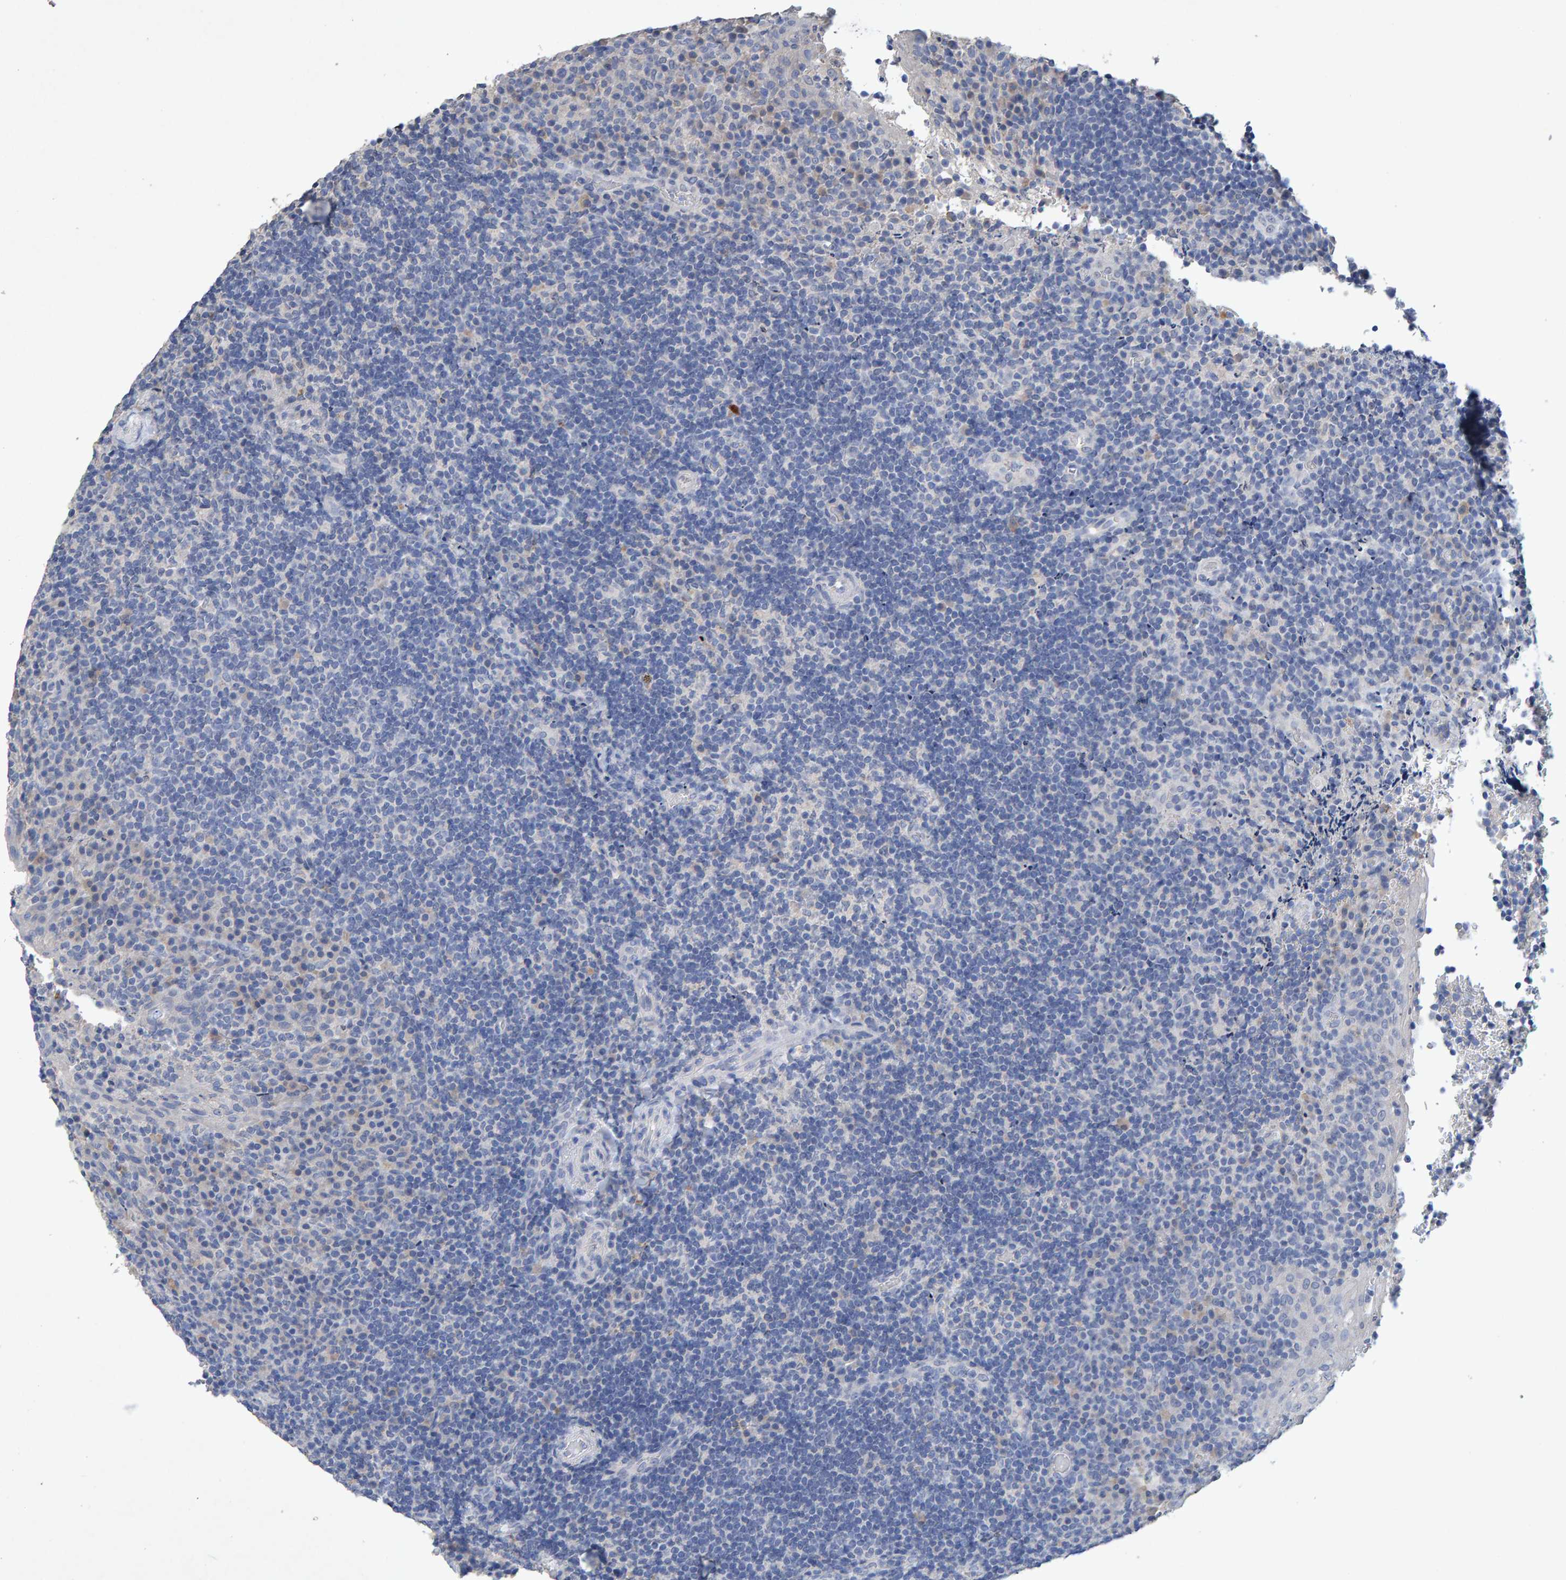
{"staining": {"intensity": "negative", "quantity": "none", "location": "none"}, "tissue": "lymphoma", "cell_type": "Tumor cells", "image_type": "cancer", "snomed": [{"axis": "morphology", "description": "Malignant lymphoma, non-Hodgkin's type, High grade"}, {"axis": "topography", "description": "Tonsil"}], "caption": "Immunohistochemistry of human lymphoma reveals no staining in tumor cells. (DAB immunohistochemistry, high magnification).", "gene": "CTH", "patient": {"sex": "female", "age": 36}}